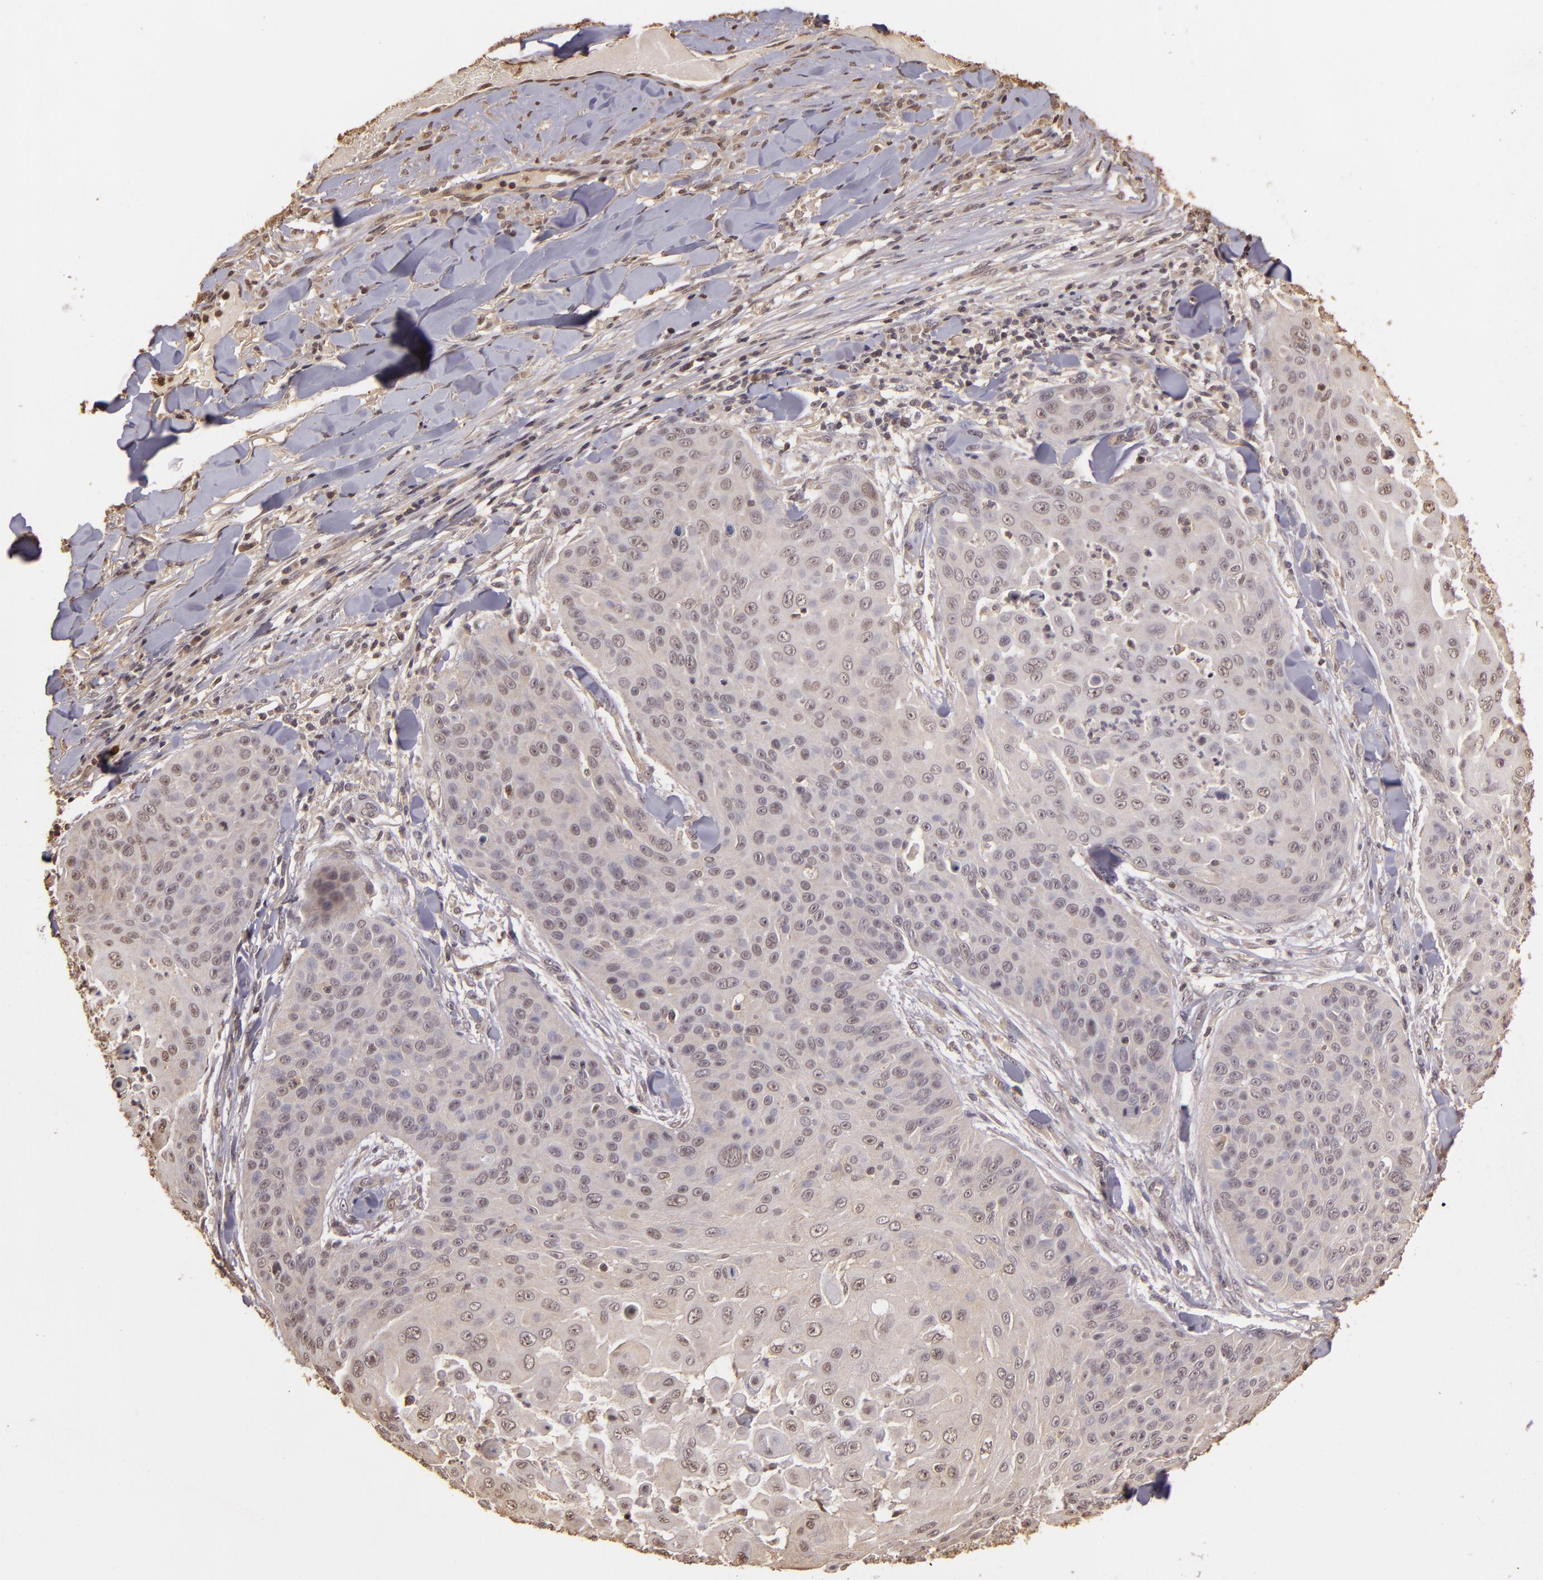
{"staining": {"intensity": "weak", "quantity": ">75%", "location": "cytoplasmic/membranous"}, "tissue": "skin cancer", "cell_type": "Tumor cells", "image_type": "cancer", "snomed": [{"axis": "morphology", "description": "Squamous cell carcinoma, NOS"}, {"axis": "topography", "description": "Skin"}], "caption": "A histopathology image of human skin cancer stained for a protein reveals weak cytoplasmic/membranous brown staining in tumor cells. Nuclei are stained in blue.", "gene": "ARPC2", "patient": {"sex": "male", "age": 82}}